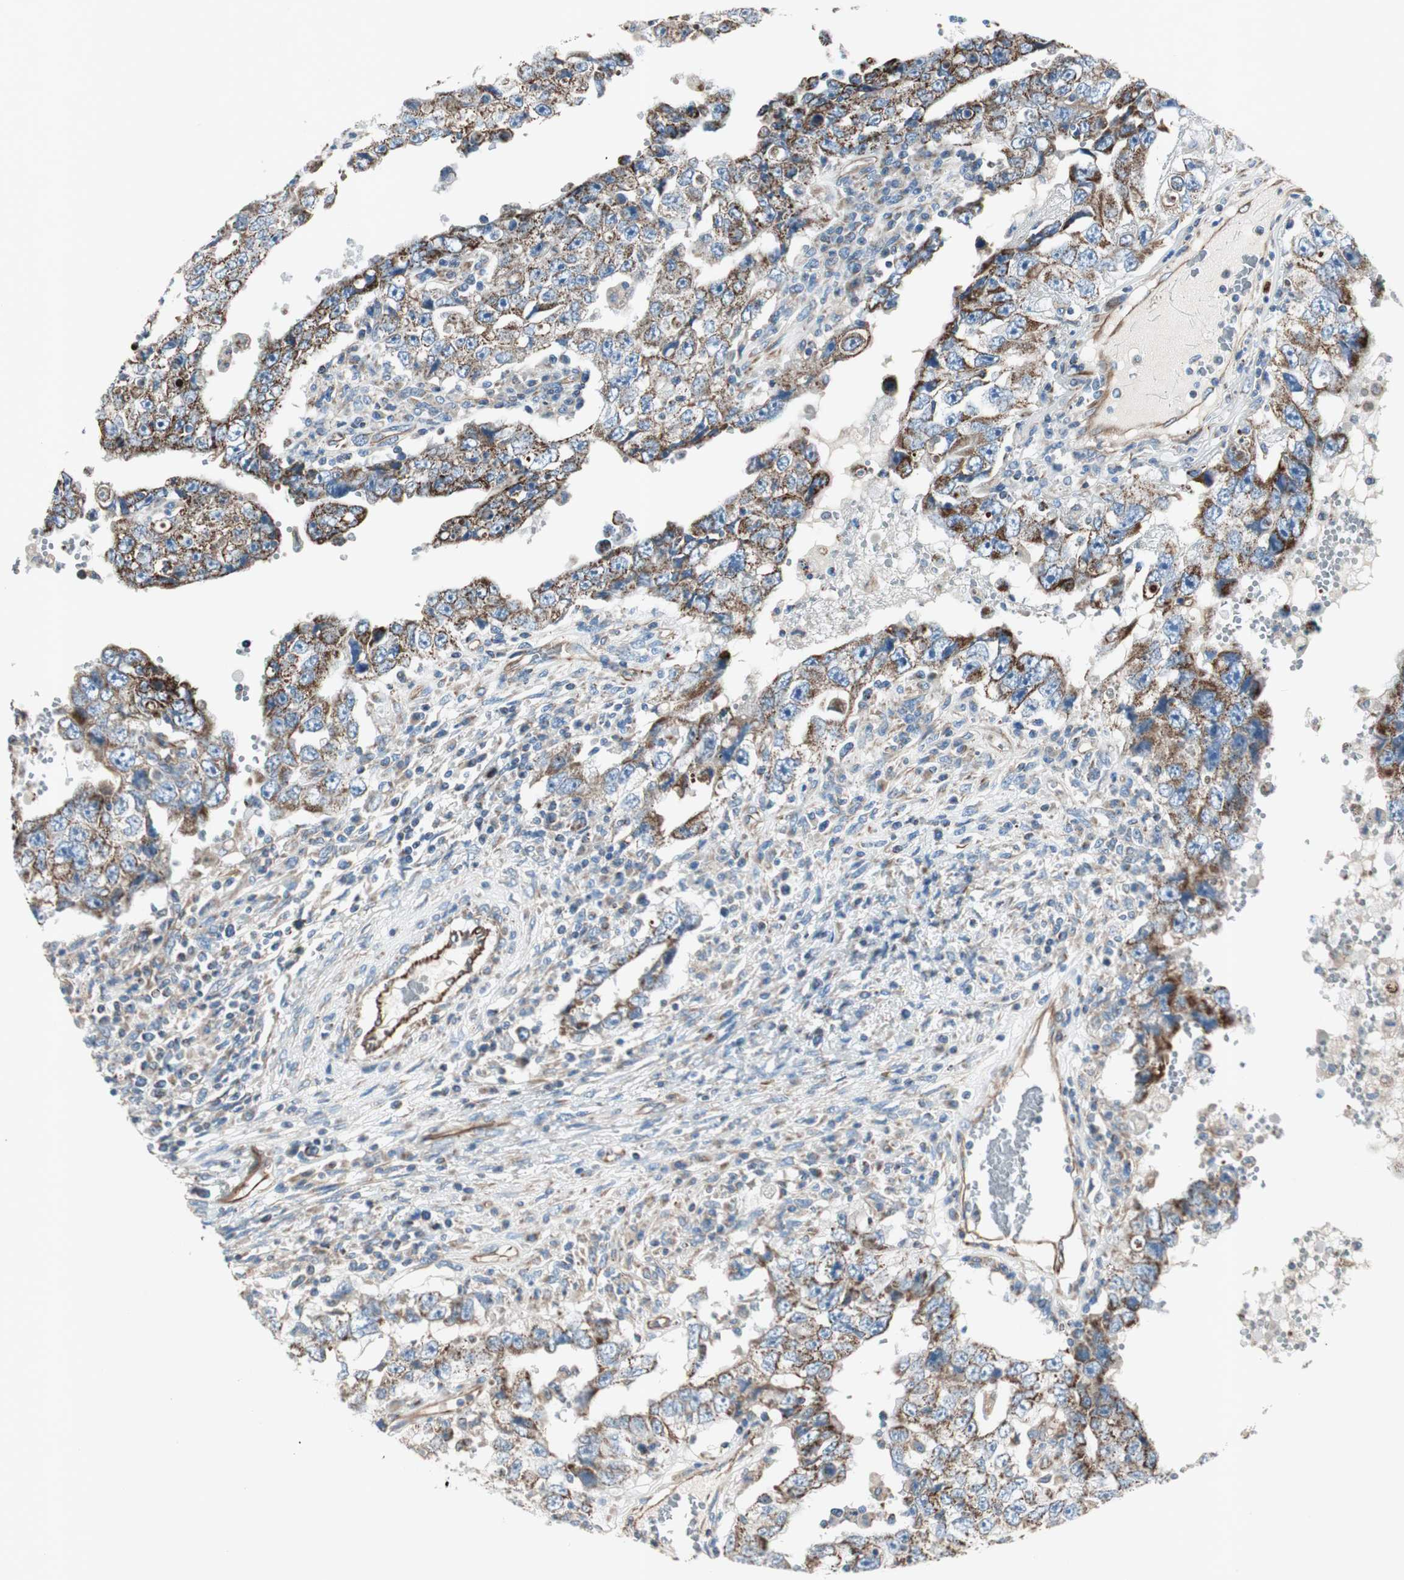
{"staining": {"intensity": "moderate", "quantity": "25%-75%", "location": "cytoplasmic/membranous"}, "tissue": "testis cancer", "cell_type": "Tumor cells", "image_type": "cancer", "snomed": [{"axis": "morphology", "description": "Carcinoma, Embryonal, NOS"}, {"axis": "topography", "description": "Testis"}], "caption": "Tumor cells demonstrate medium levels of moderate cytoplasmic/membranous expression in approximately 25%-75% of cells in human embryonal carcinoma (testis).", "gene": "SRCIN1", "patient": {"sex": "male", "age": 26}}